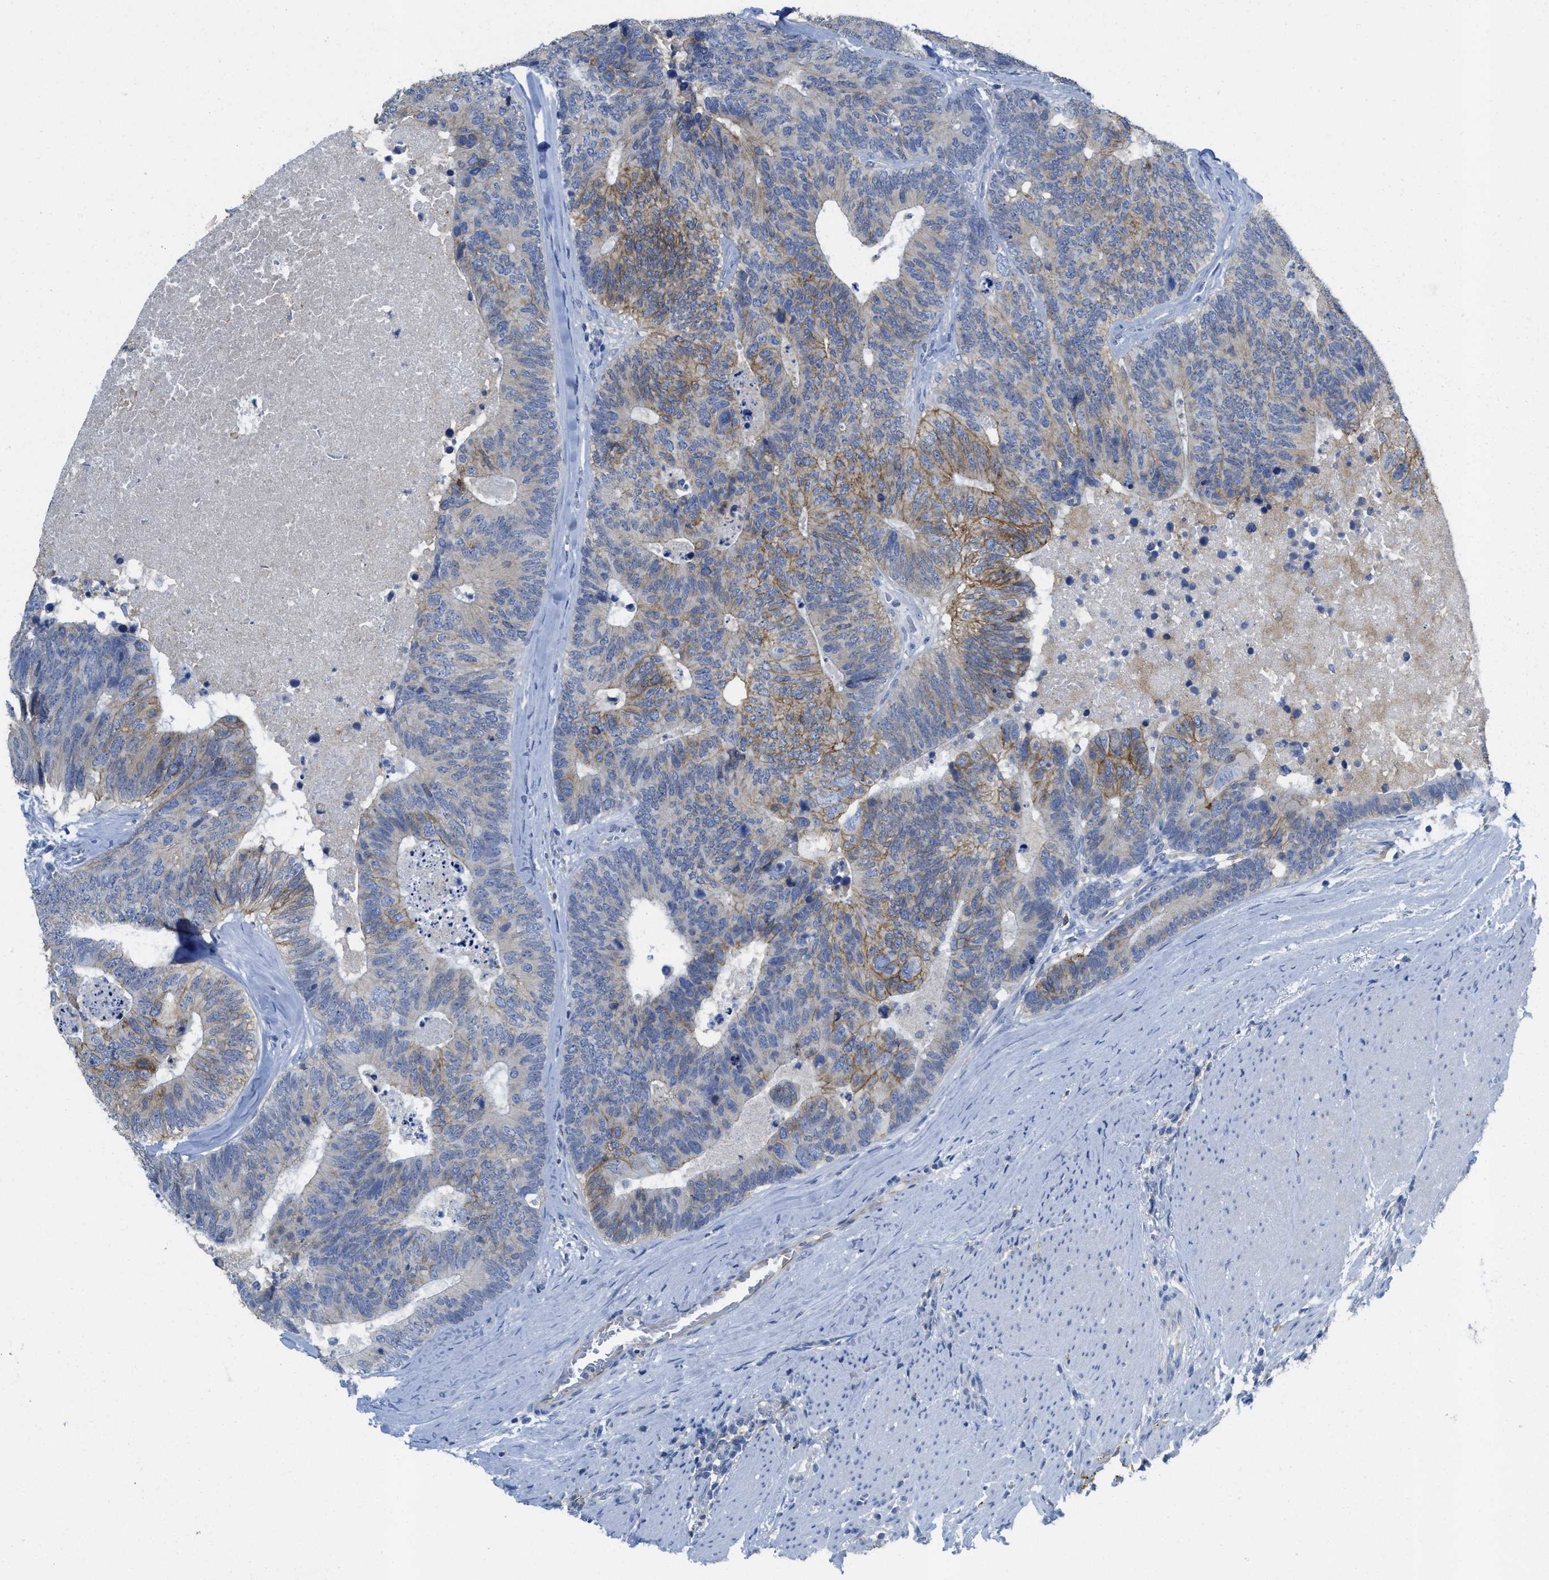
{"staining": {"intensity": "moderate", "quantity": ">75%", "location": "cytoplasmic/membranous"}, "tissue": "colorectal cancer", "cell_type": "Tumor cells", "image_type": "cancer", "snomed": [{"axis": "morphology", "description": "Adenocarcinoma, NOS"}, {"axis": "topography", "description": "Colon"}], "caption": "Colorectal adenocarcinoma was stained to show a protein in brown. There is medium levels of moderate cytoplasmic/membranous expression in approximately >75% of tumor cells.", "gene": "CNNM4", "patient": {"sex": "female", "age": 67}}